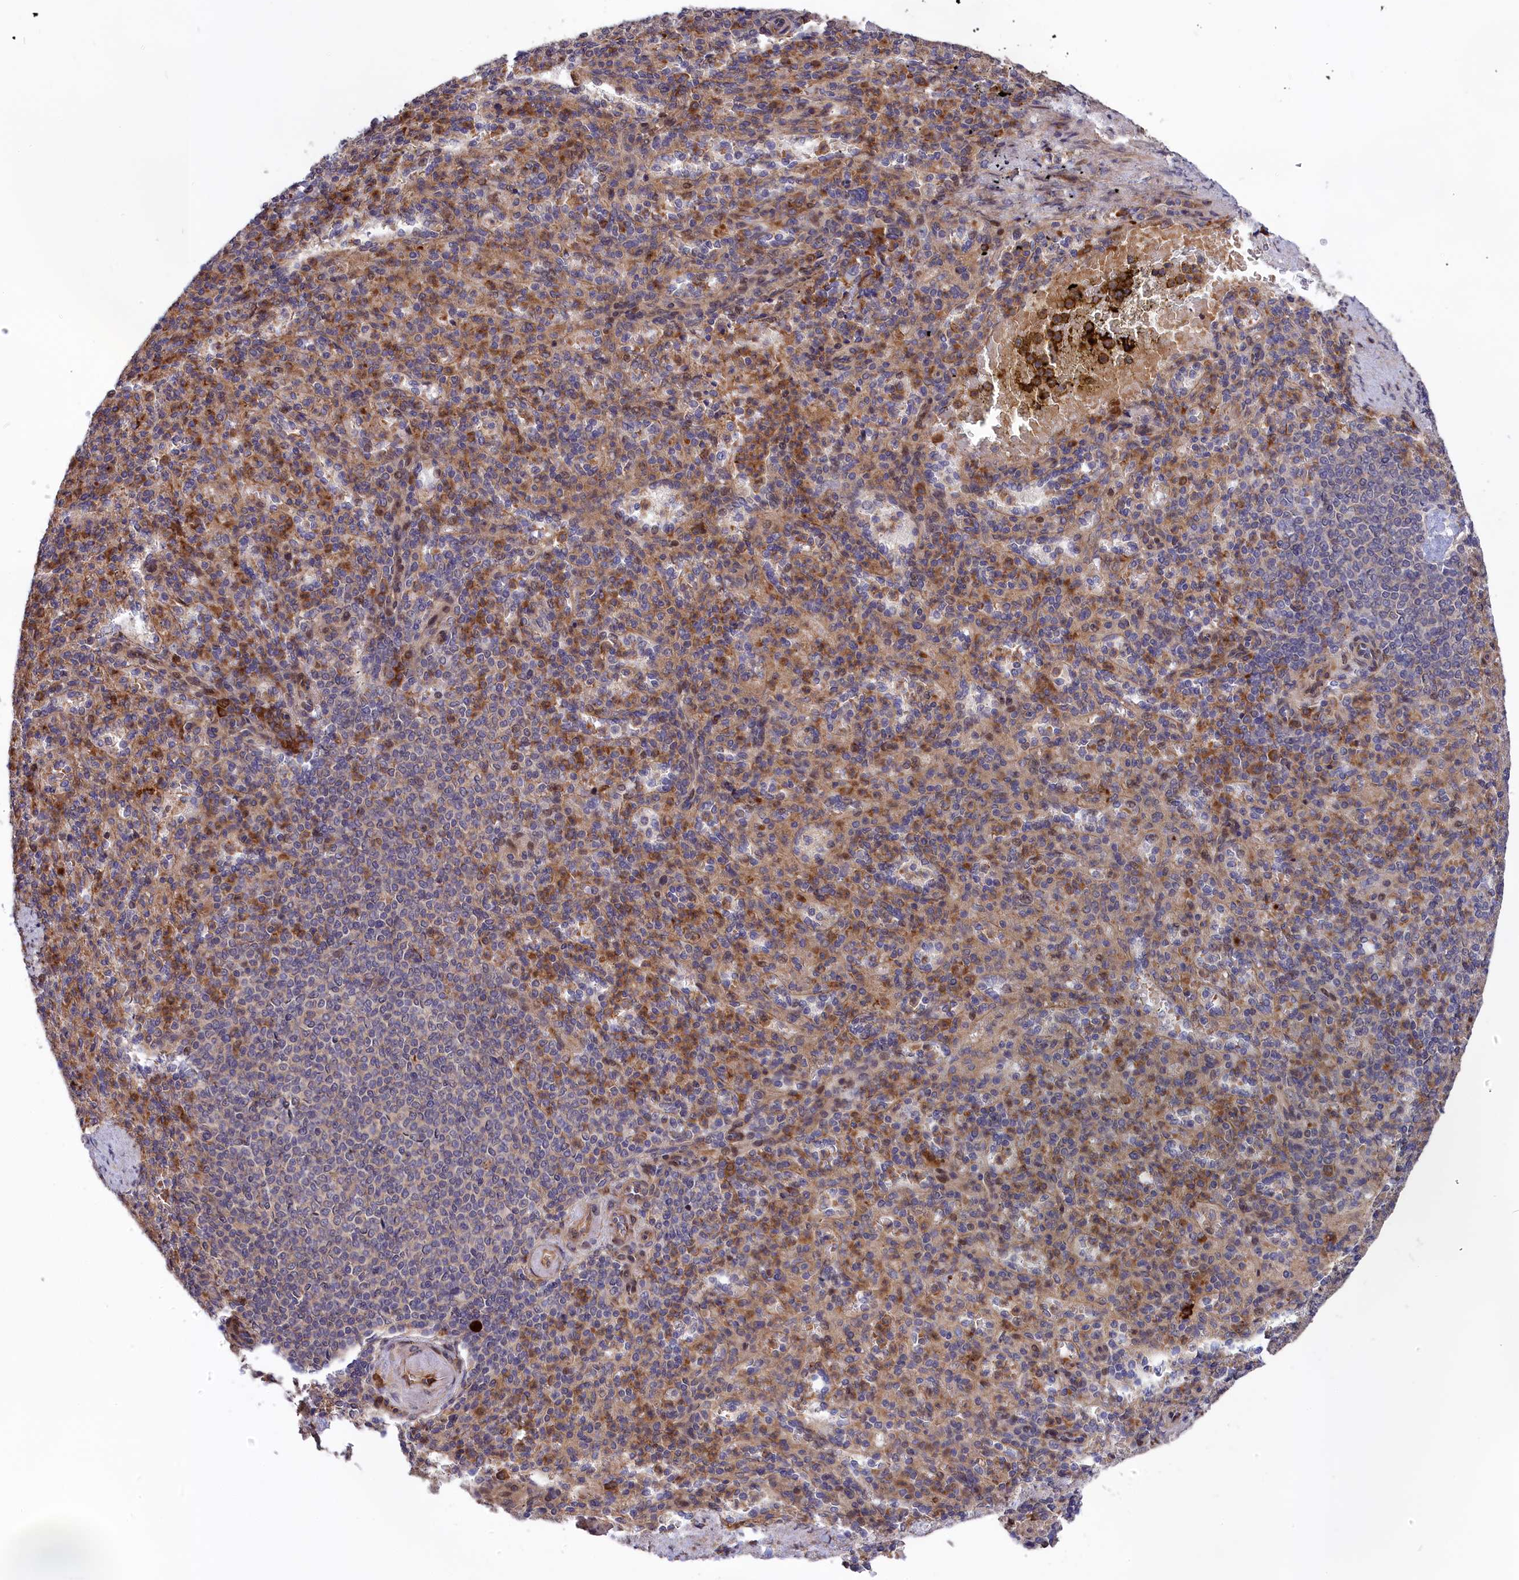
{"staining": {"intensity": "moderate", "quantity": ">75%", "location": "cytoplasmic/membranous"}, "tissue": "spleen", "cell_type": "Cells in red pulp", "image_type": "normal", "snomed": [{"axis": "morphology", "description": "Normal tissue, NOS"}, {"axis": "topography", "description": "Spleen"}], "caption": "Protein expression analysis of benign spleen exhibits moderate cytoplasmic/membranous positivity in about >75% of cells in red pulp. The staining is performed using DAB brown chromogen to label protein expression. The nuclei are counter-stained blue using hematoxylin.", "gene": "DDX60L", "patient": {"sex": "female", "age": 74}}